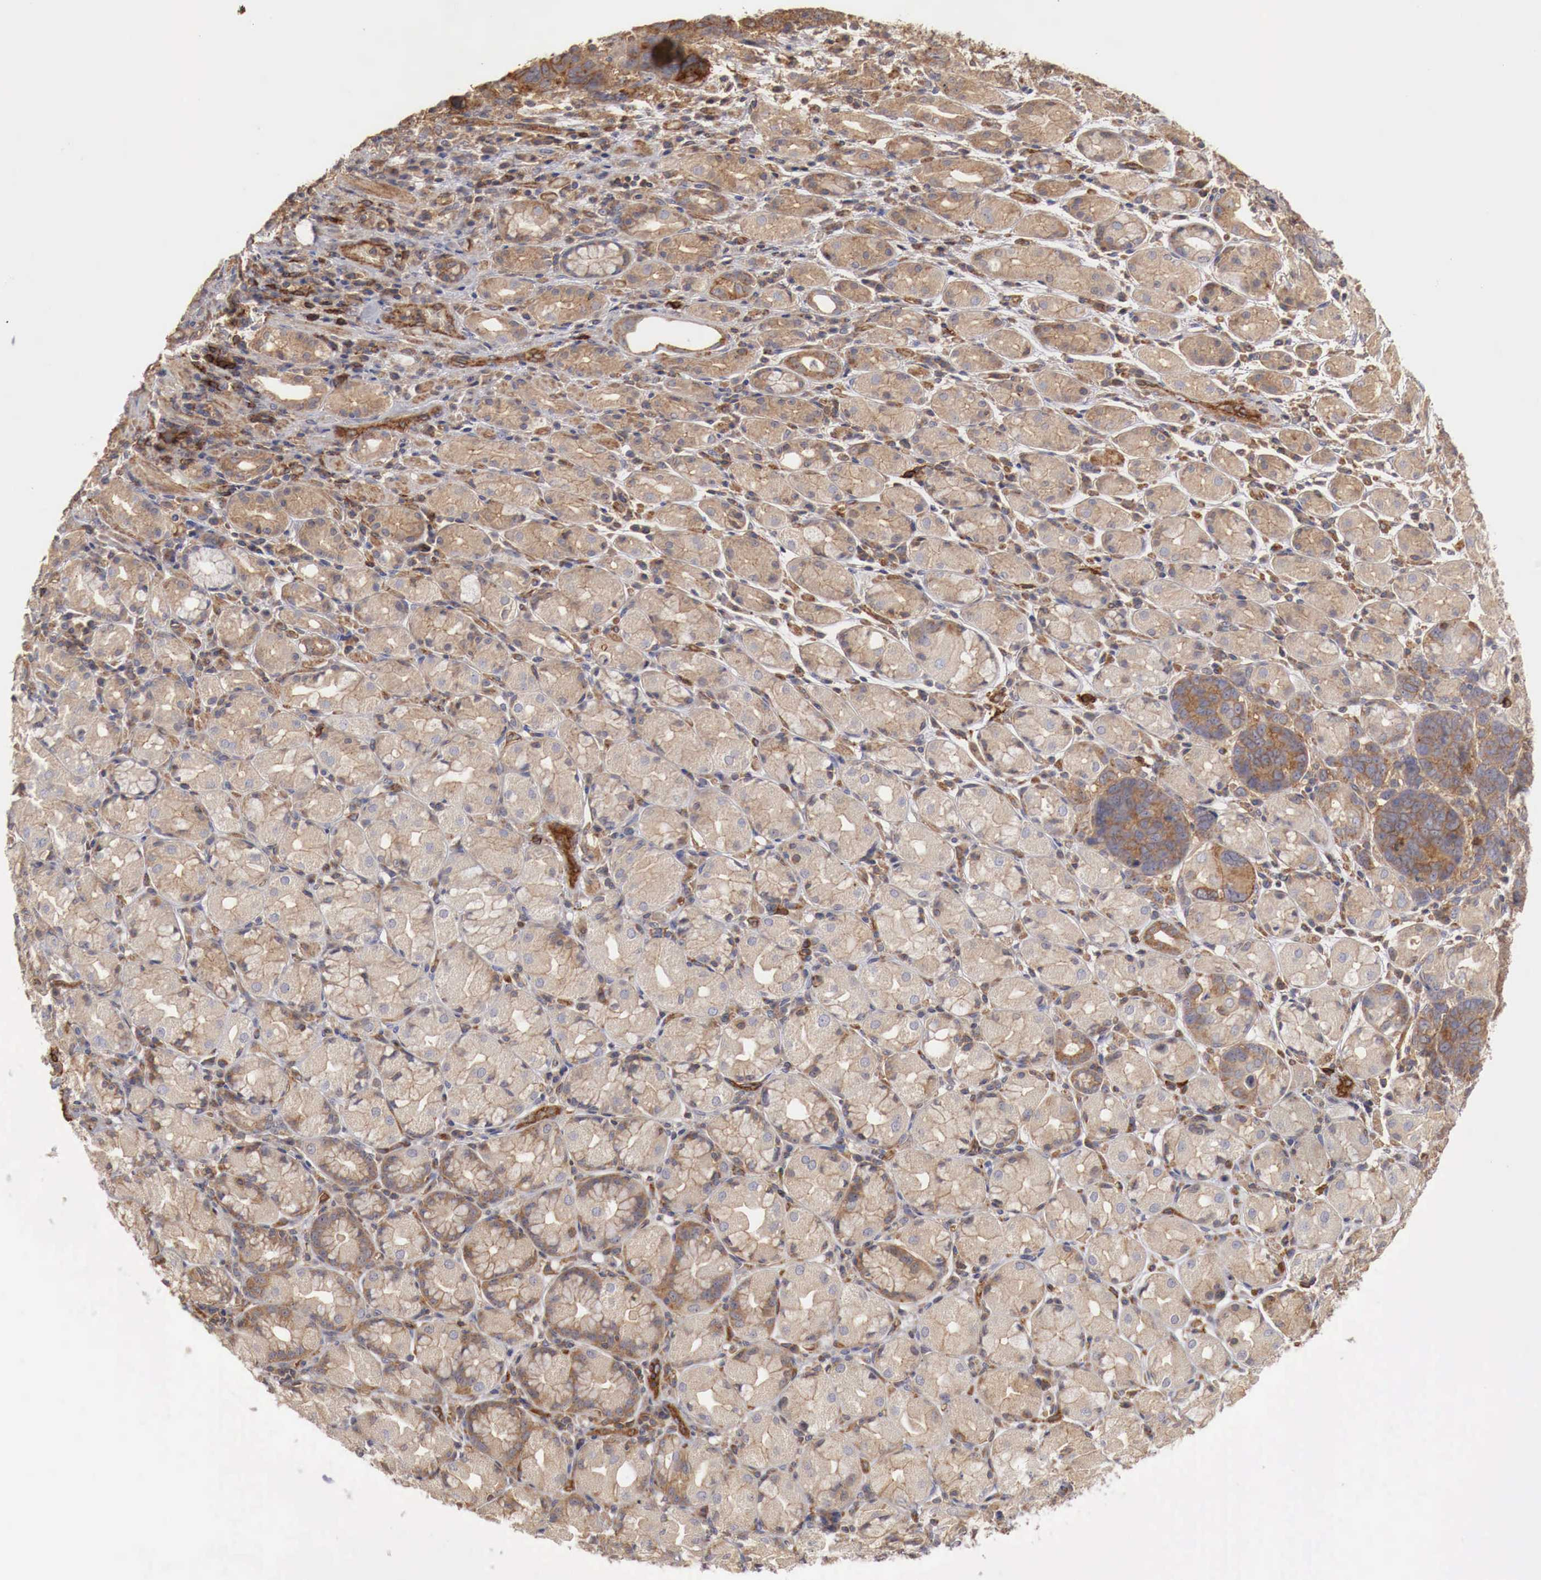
{"staining": {"intensity": "moderate", "quantity": ">75%", "location": "cytoplasmic/membranous"}, "tissue": "stomach cancer", "cell_type": "Tumor cells", "image_type": "cancer", "snomed": [{"axis": "morphology", "description": "Adenocarcinoma, NOS"}, {"axis": "topography", "description": "Stomach, upper"}], "caption": "Protein analysis of adenocarcinoma (stomach) tissue exhibits moderate cytoplasmic/membranous positivity in about >75% of tumor cells. (IHC, brightfield microscopy, high magnification).", "gene": "ARMCX4", "patient": {"sex": "male", "age": 71}}